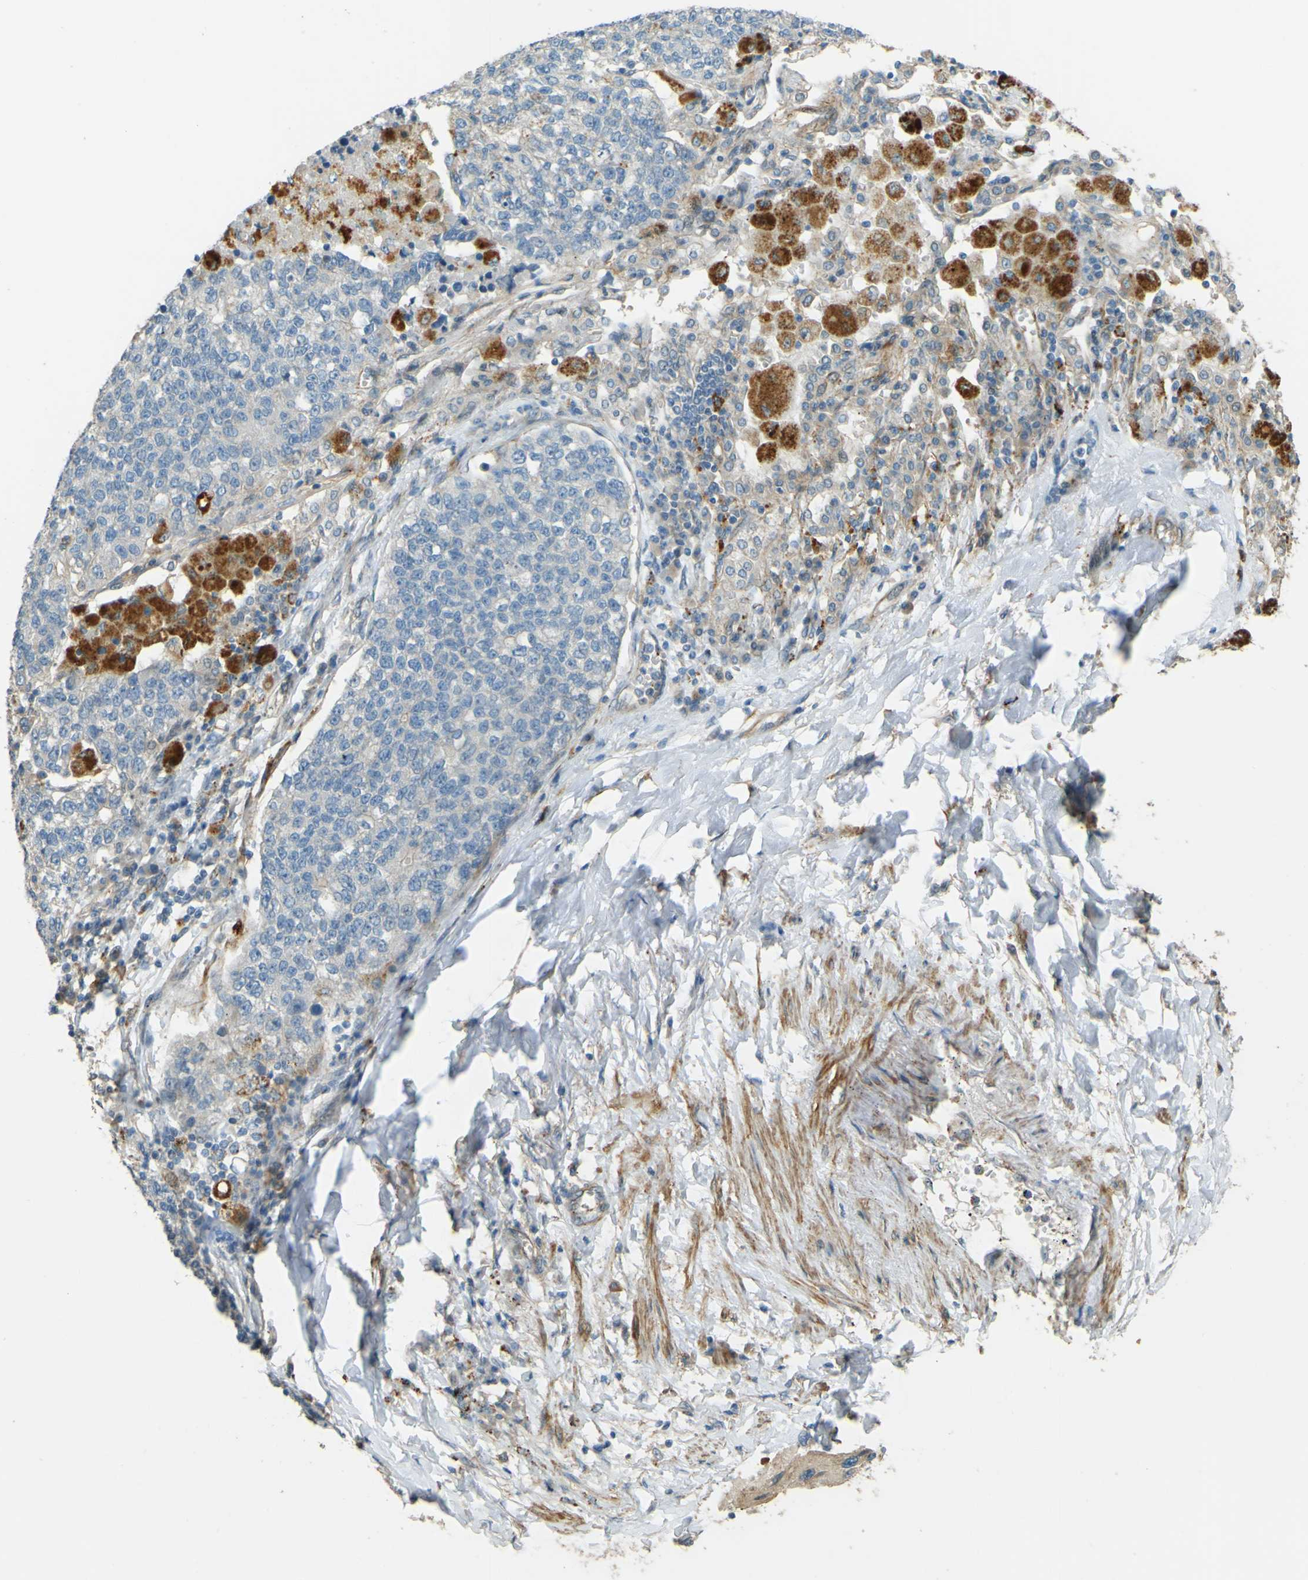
{"staining": {"intensity": "negative", "quantity": "none", "location": "none"}, "tissue": "lung cancer", "cell_type": "Tumor cells", "image_type": "cancer", "snomed": [{"axis": "morphology", "description": "Adenocarcinoma, NOS"}, {"axis": "topography", "description": "Lung"}], "caption": "The micrograph demonstrates no significant staining in tumor cells of lung adenocarcinoma.", "gene": "NEXN", "patient": {"sex": "male", "age": 49}}